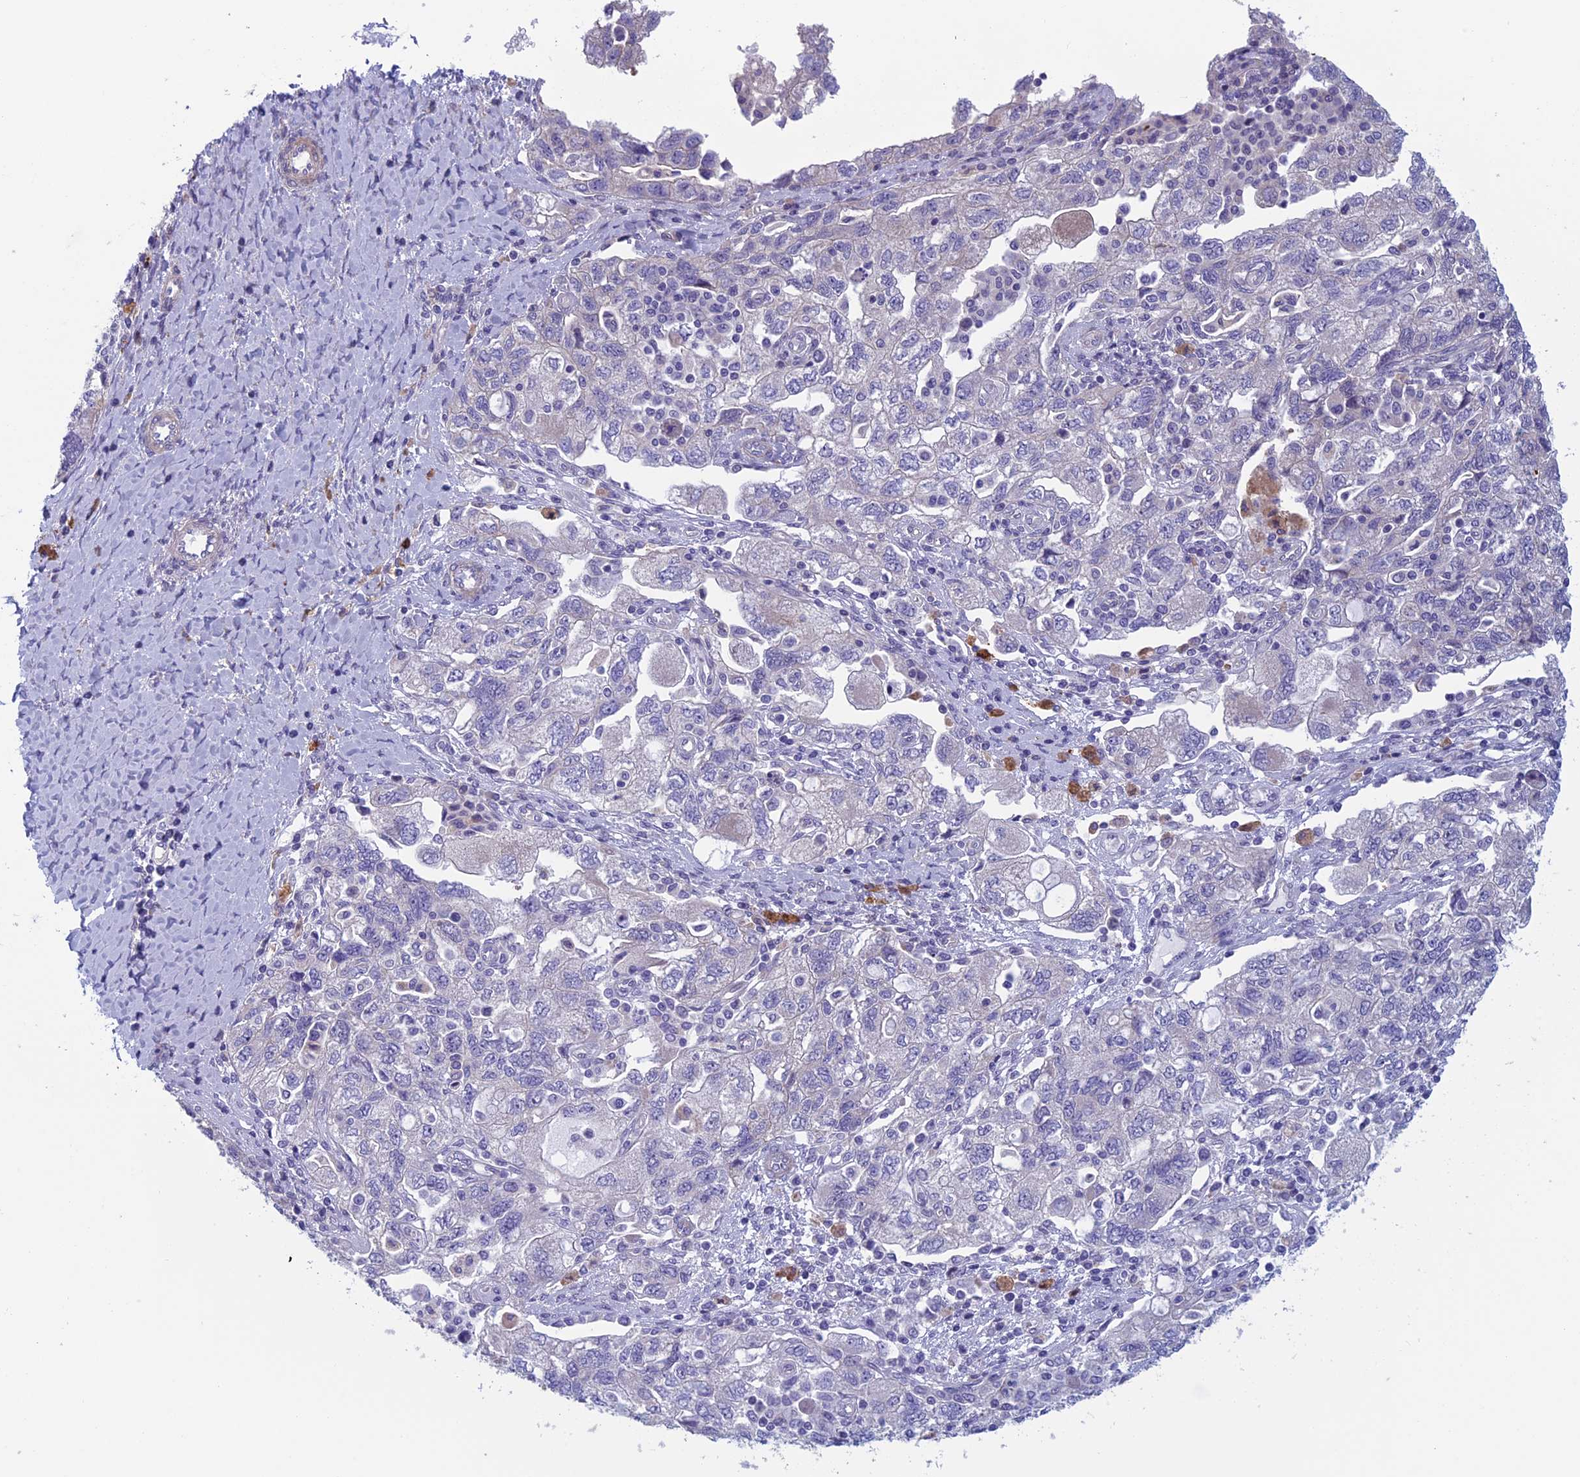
{"staining": {"intensity": "negative", "quantity": "none", "location": "none"}, "tissue": "ovarian cancer", "cell_type": "Tumor cells", "image_type": "cancer", "snomed": [{"axis": "morphology", "description": "Carcinoma, NOS"}, {"axis": "morphology", "description": "Cystadenocarcinoma, serous, NOS"}, {"axis": "topography", "description": "Ovary"}], "caption": "Ovarian carcinoma stained for a protein using immunohistochemistry (IHC) shows no staining tumor cells.", "gene": "CNOT6L", "patient": {"sex": "female", "age": 69}}